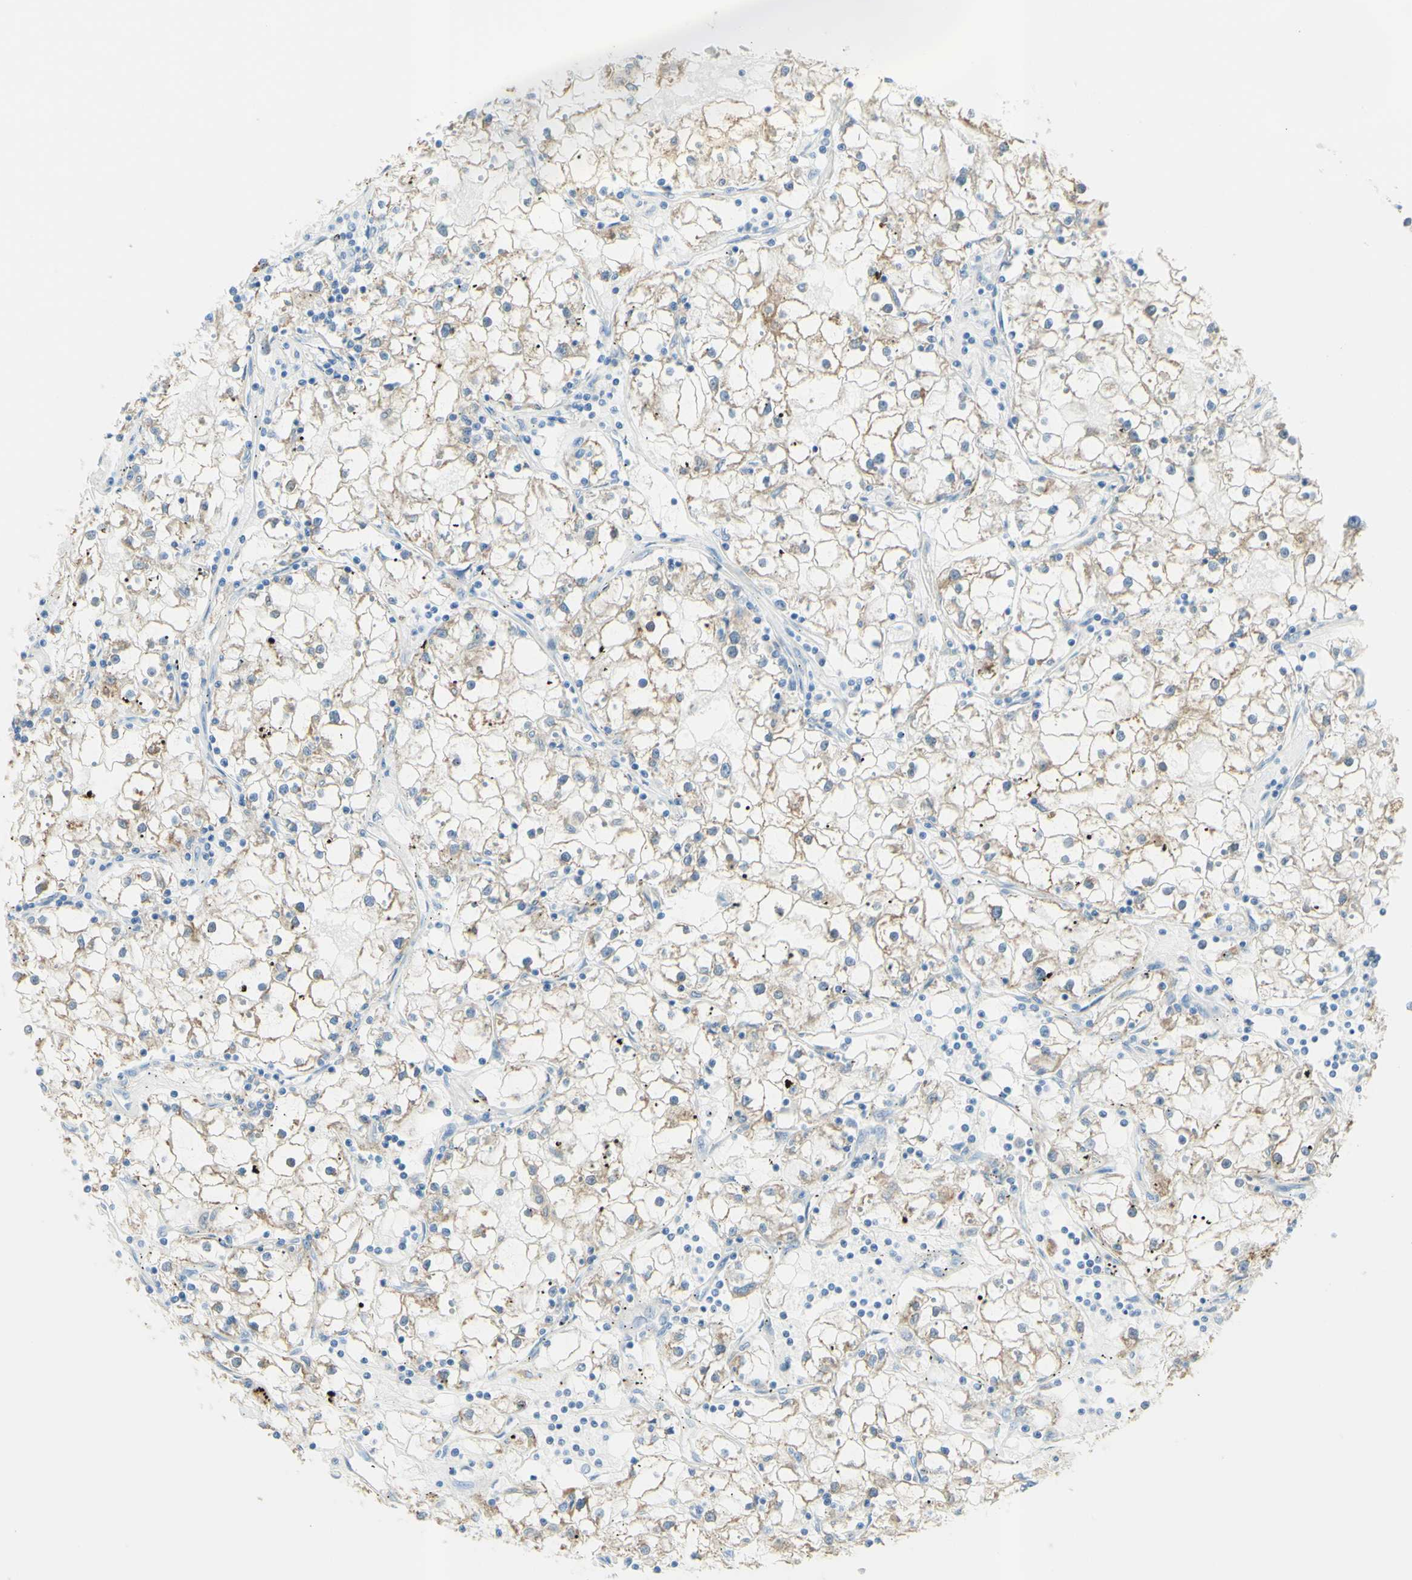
{"staining": {"intensity": "strong", "quantity": "<25%", "location": "cytoplasmic/membranous"}, "tissue": "renal cancer", "cell_type": "Tumor cells", "image_type": "cancer", "snomed": [{"axis": "morphology", "description": "Adenocarcinoma, NOS"}, {"axis": "topography", "description": "Kidney"}], "caption": "IHC photomicrograph of neoplastic tissue: human renal cancer stained using IHC shows medium levels of strong protein expression localized specifically in the cytoplasmic/membranous of tumor cells, appearing as a cytoplasmic/membranous brown color.", "gene": "TSPAN1", "patient": {"sex": "male", "age": 56}}